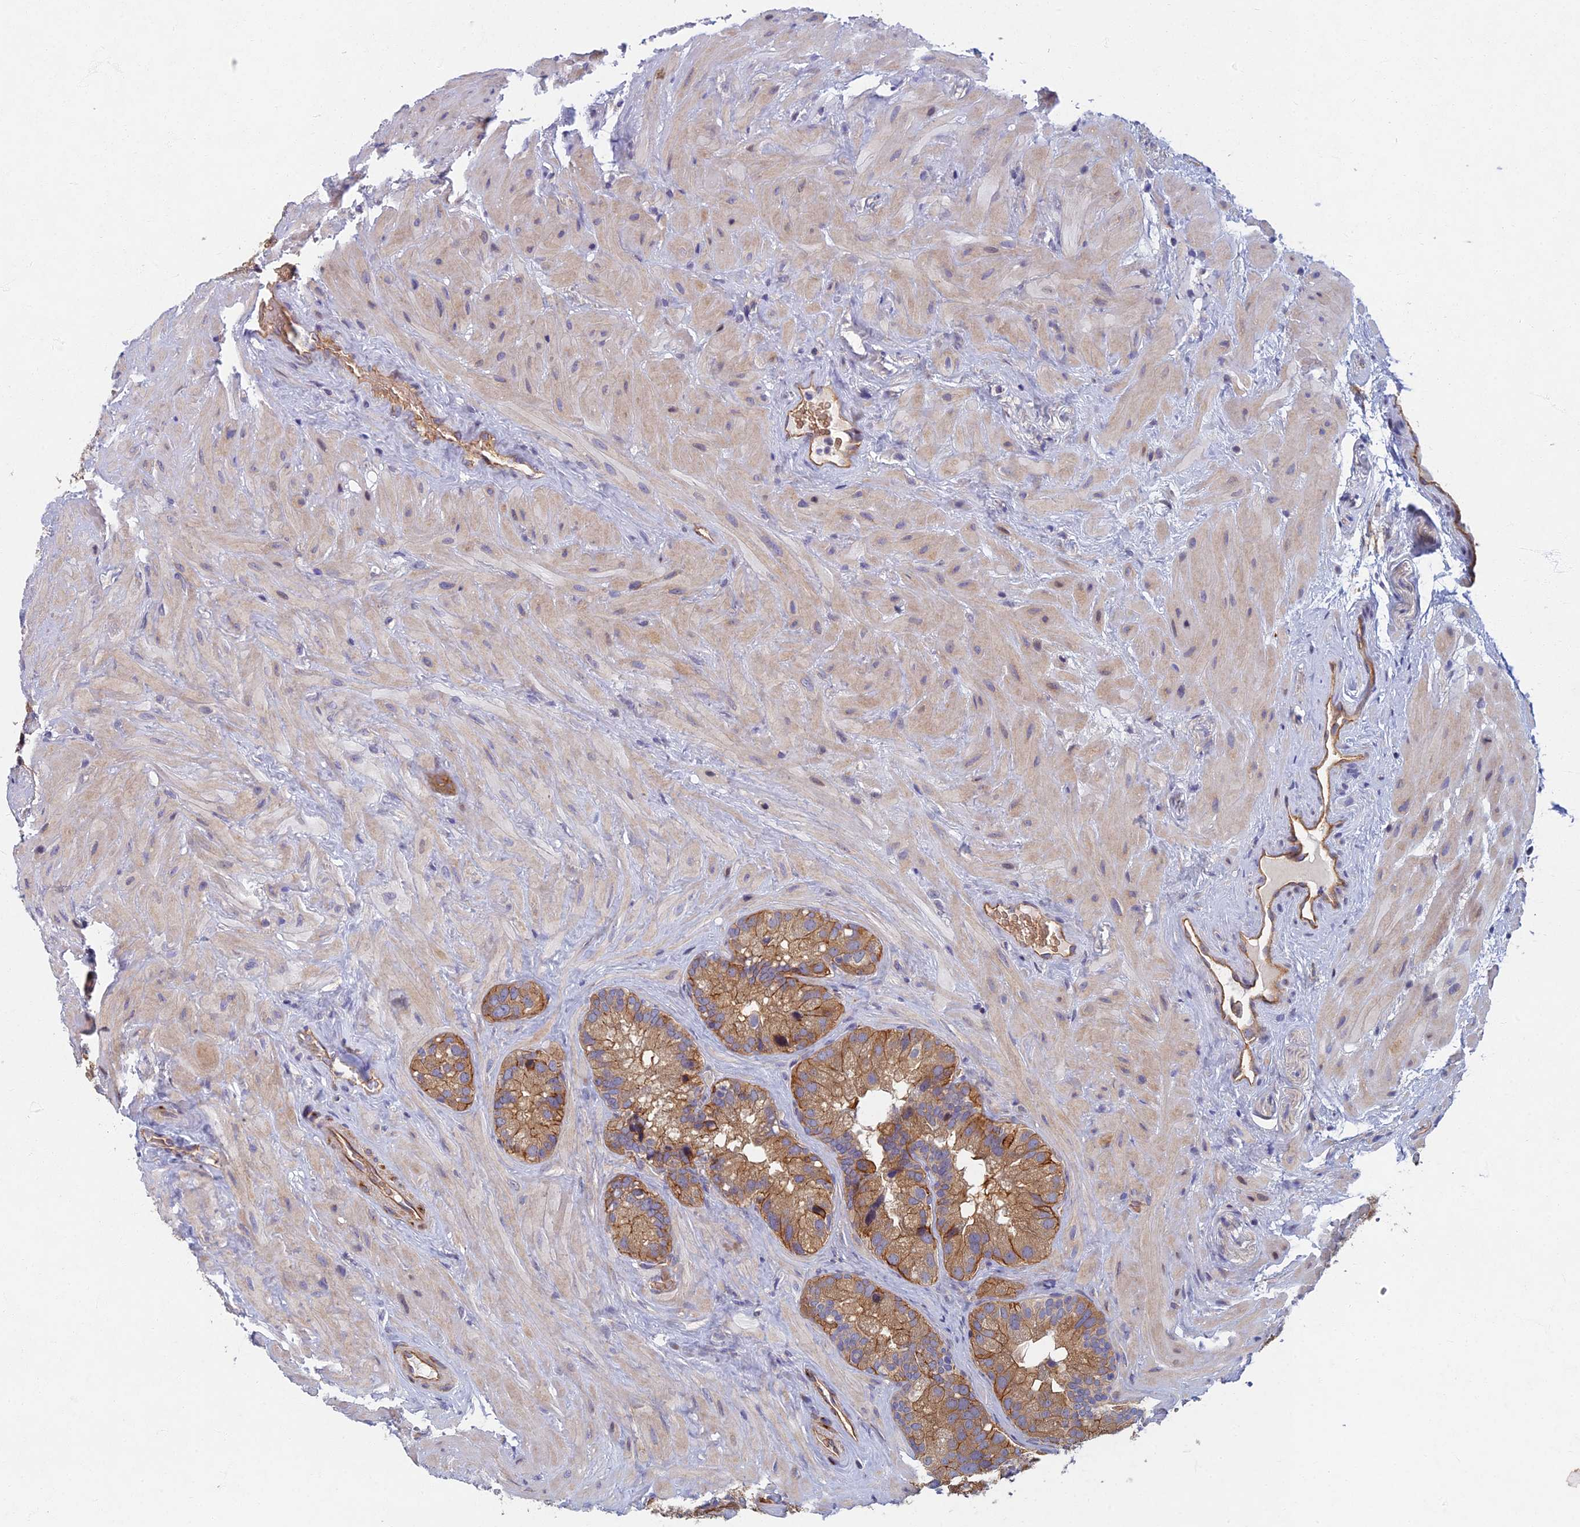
{"staining": {"intensity": "moderate", "quantity": ">75%", "location": "cytoplasmic/membranous"}, "tissue": "seminal vesicle", "cell_type": "Glandular cells", "image_type": "normal", "snomed": [{"axis": "morphology", "description": "Normal tissue, NOS"}, {"axis": "topography", "description": "Prostate"}, {"axis": "topography", "description": "Seminal veicle"}], "caption": "Immunohistochemistry (IHC) image of normal human seminal vesicle stained for a protein (brown), which demonstrates medium levels of moderate cytoplasmic/membranous staining in about >75% of glandular cells.", "gene": "RHBDL2", "patient": {"sex": "male", "age": 68}}